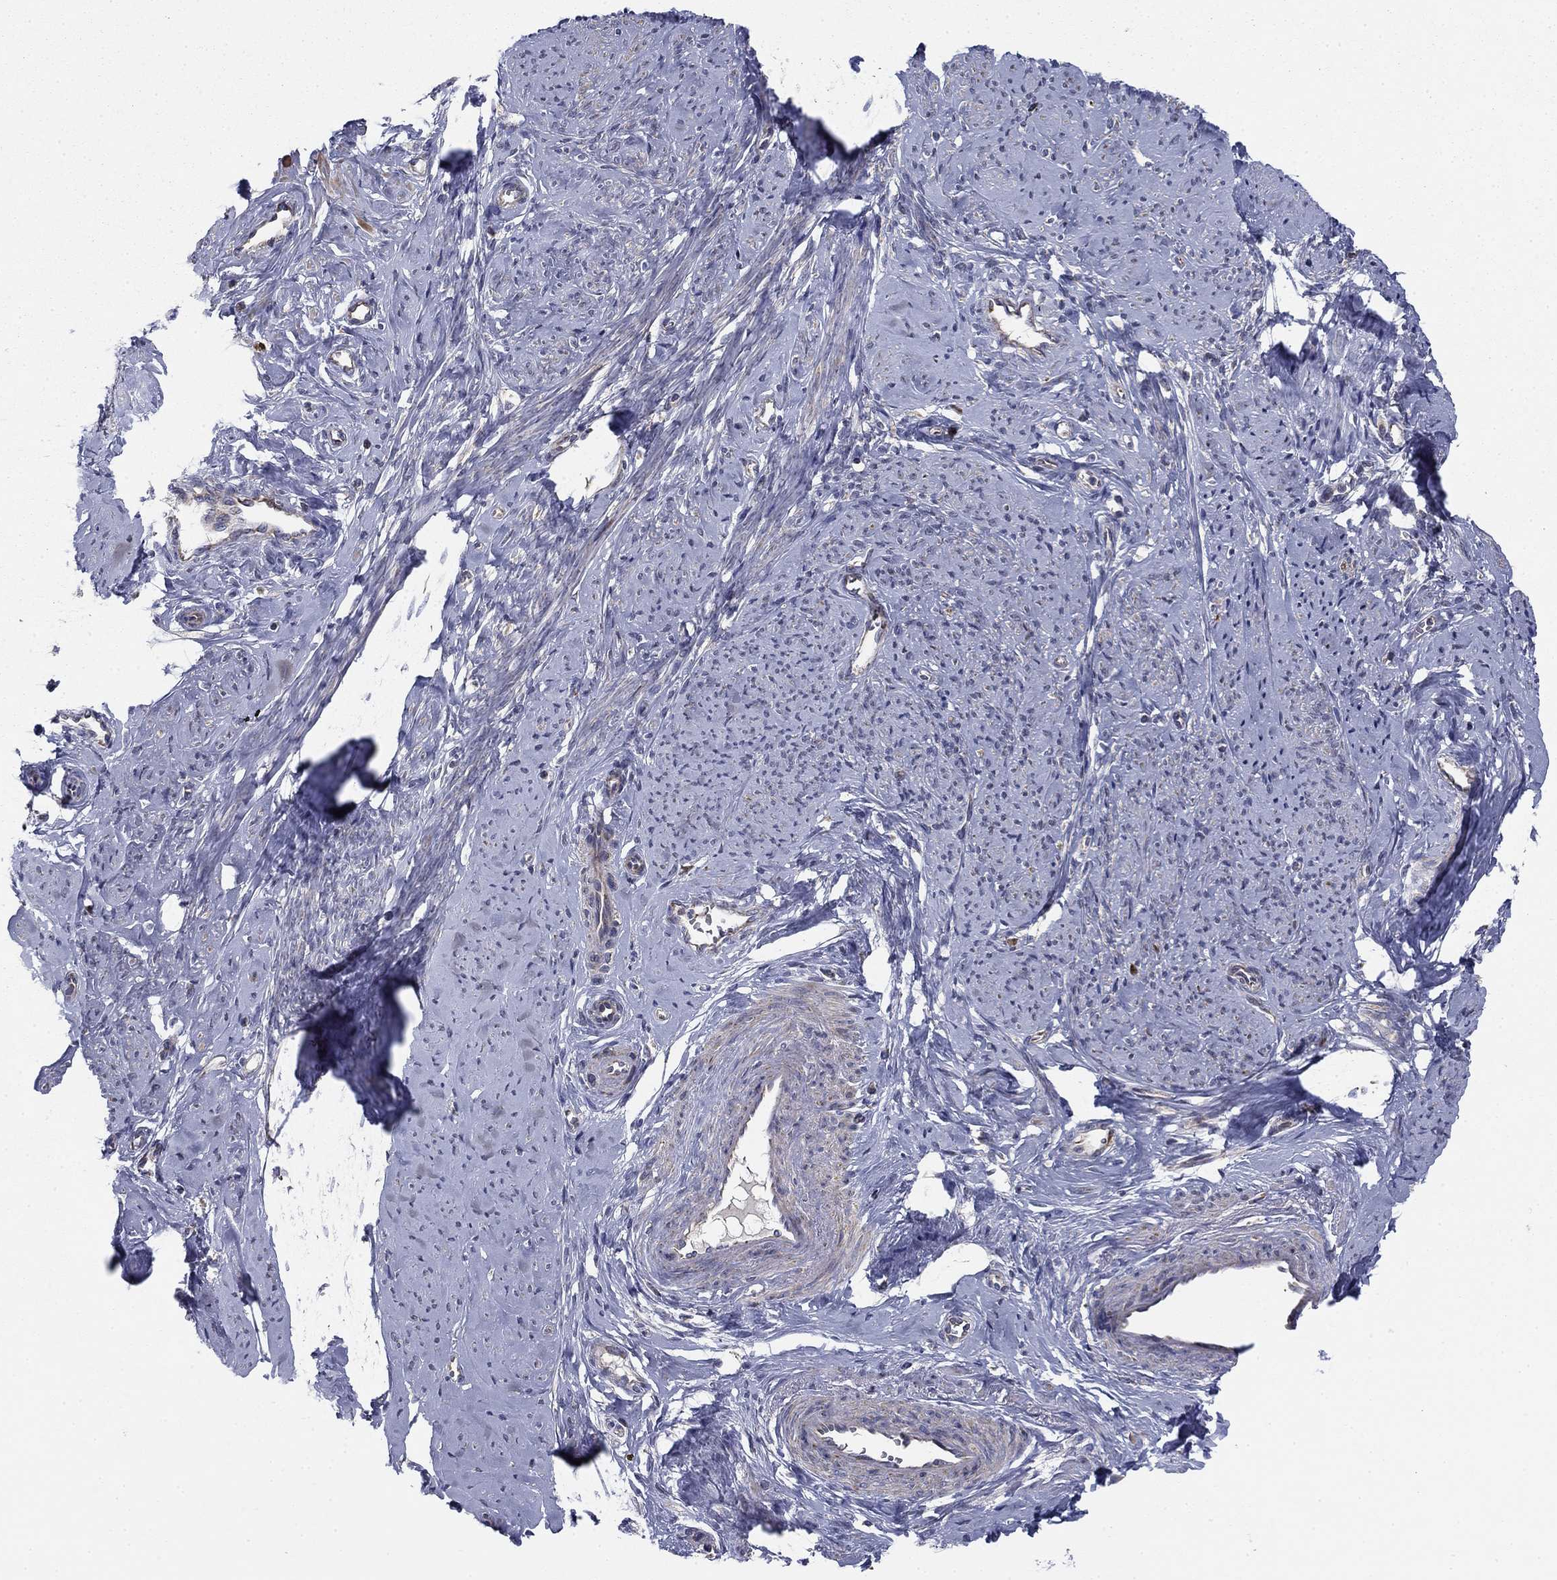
{"staining": {"intensity": "weak", "quantity": "25%-75%", "location": "cytoplasmic/membranous"}, "tissue": "smooth muscle", "cell_type": "Smooth muscle cells", "image_type": "normal", "snomed": [{"axis": "morphology", "description": "Normal tissue, NOS"}, {"axis": "topography", "description": "Smooth muscle"}], "caption": "Immunohistochemical staining of benign smooth muscle reveals 25%-75% levels of weak cytoplasmic/membranous protein expression in about 25%-75% of smooth muscle cells.", "gene": "MMAA", "patient": {"sex": "female", "age": 48}}